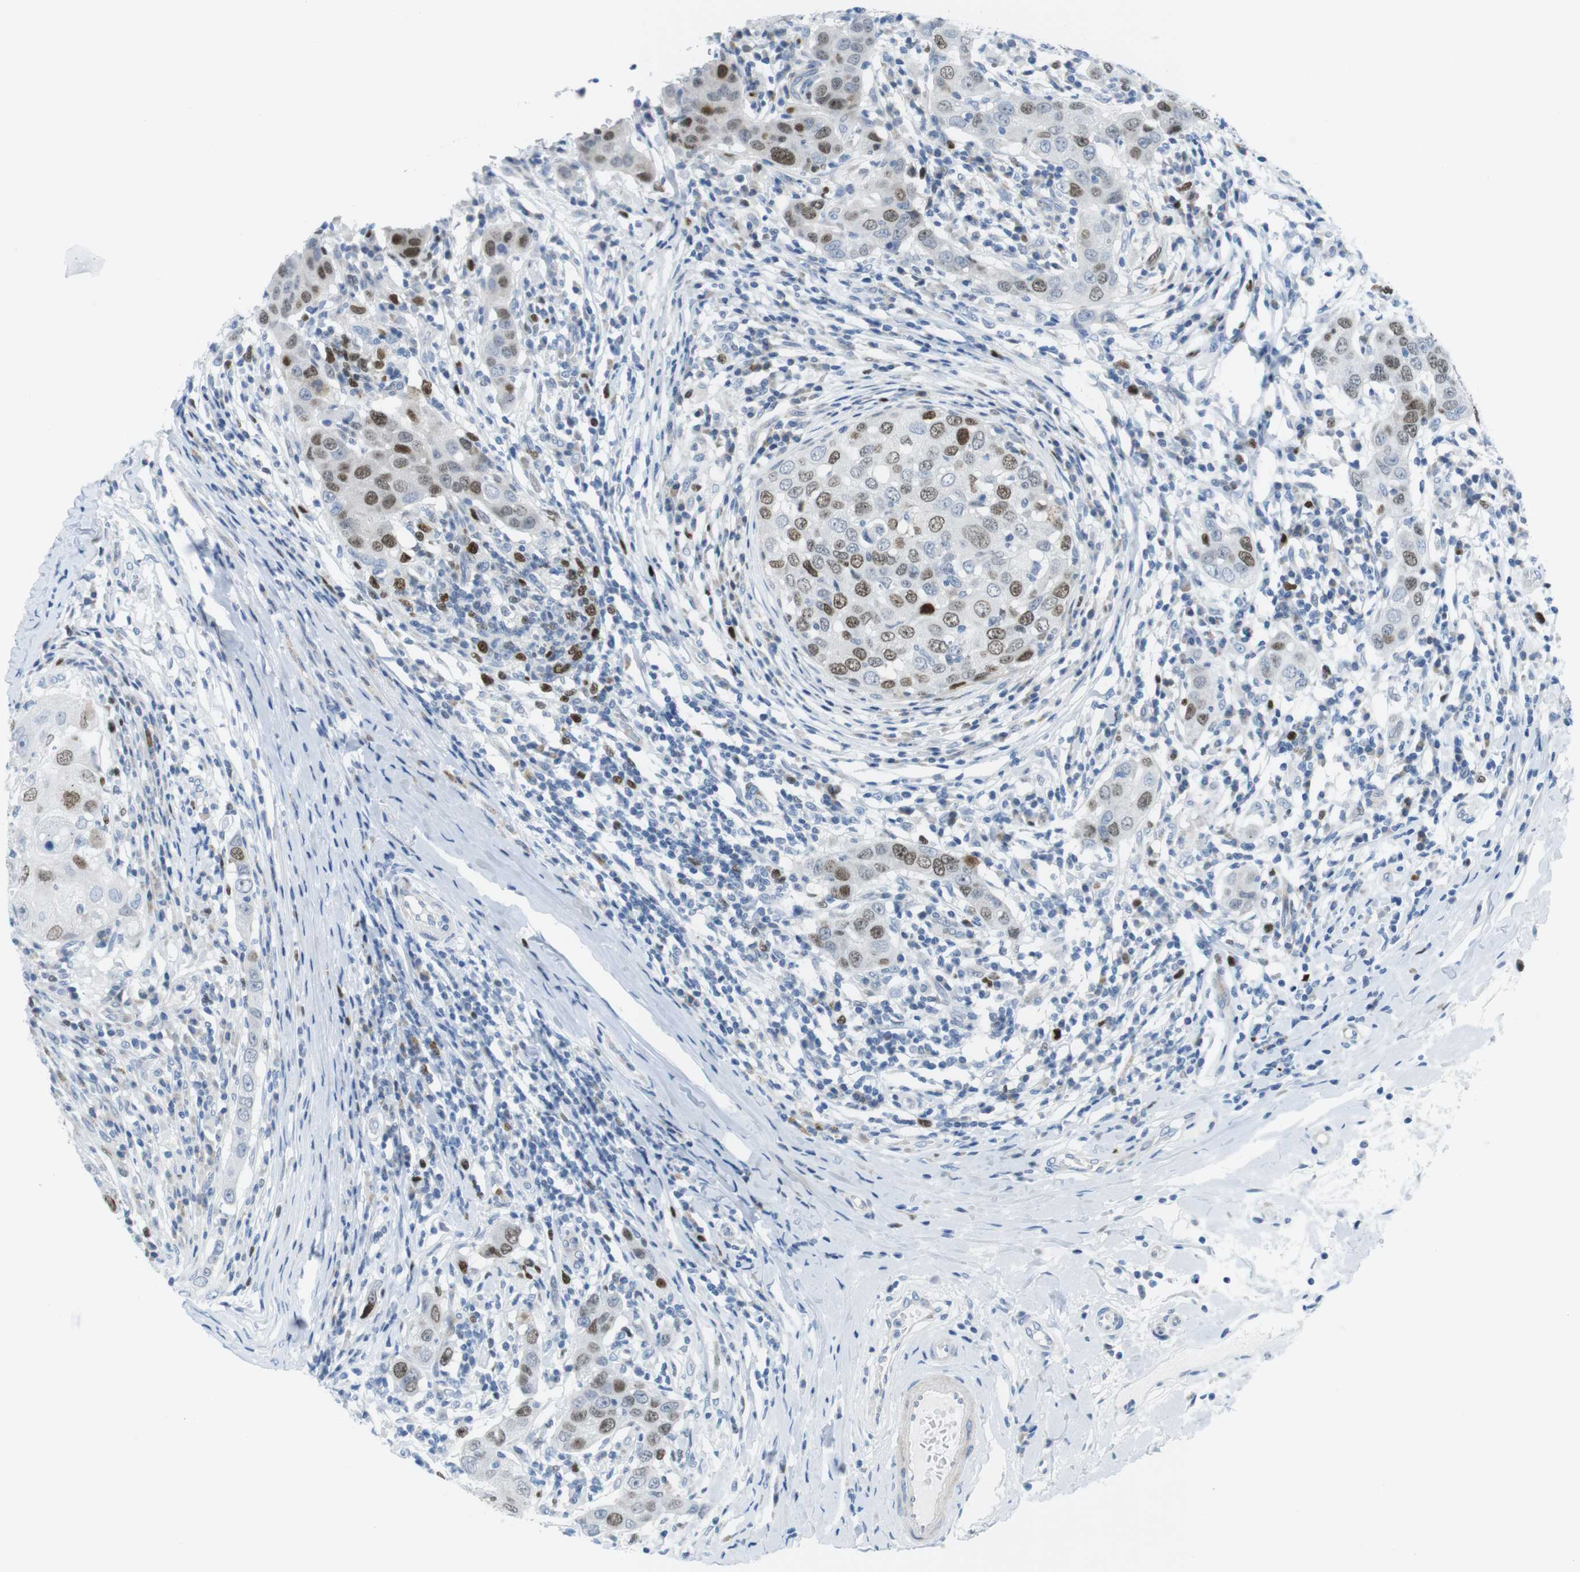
{"staining": {"intensity": "moderate", "quantity": ">75%", "location": "nuclear"}, "tissue": "breast cancer", "cell_type": "Tumor cells", "image_type": "cancer", "snomed": [{"axis": "morphology", "description": "Duct carcinoma"}, {"axis": "topography", "description": "Breast"}], "caption": "A photomicrograph of human intraductal carcinoma (breast) stained for a protein displays moderate nuclear brown staining in tumor cells. Immunohistochemistry (ihc) stains the protein in brown and the nuclei are stained blue.", "gene": "CHAF1A", "patient": {"sex": "female", "age": 27}}